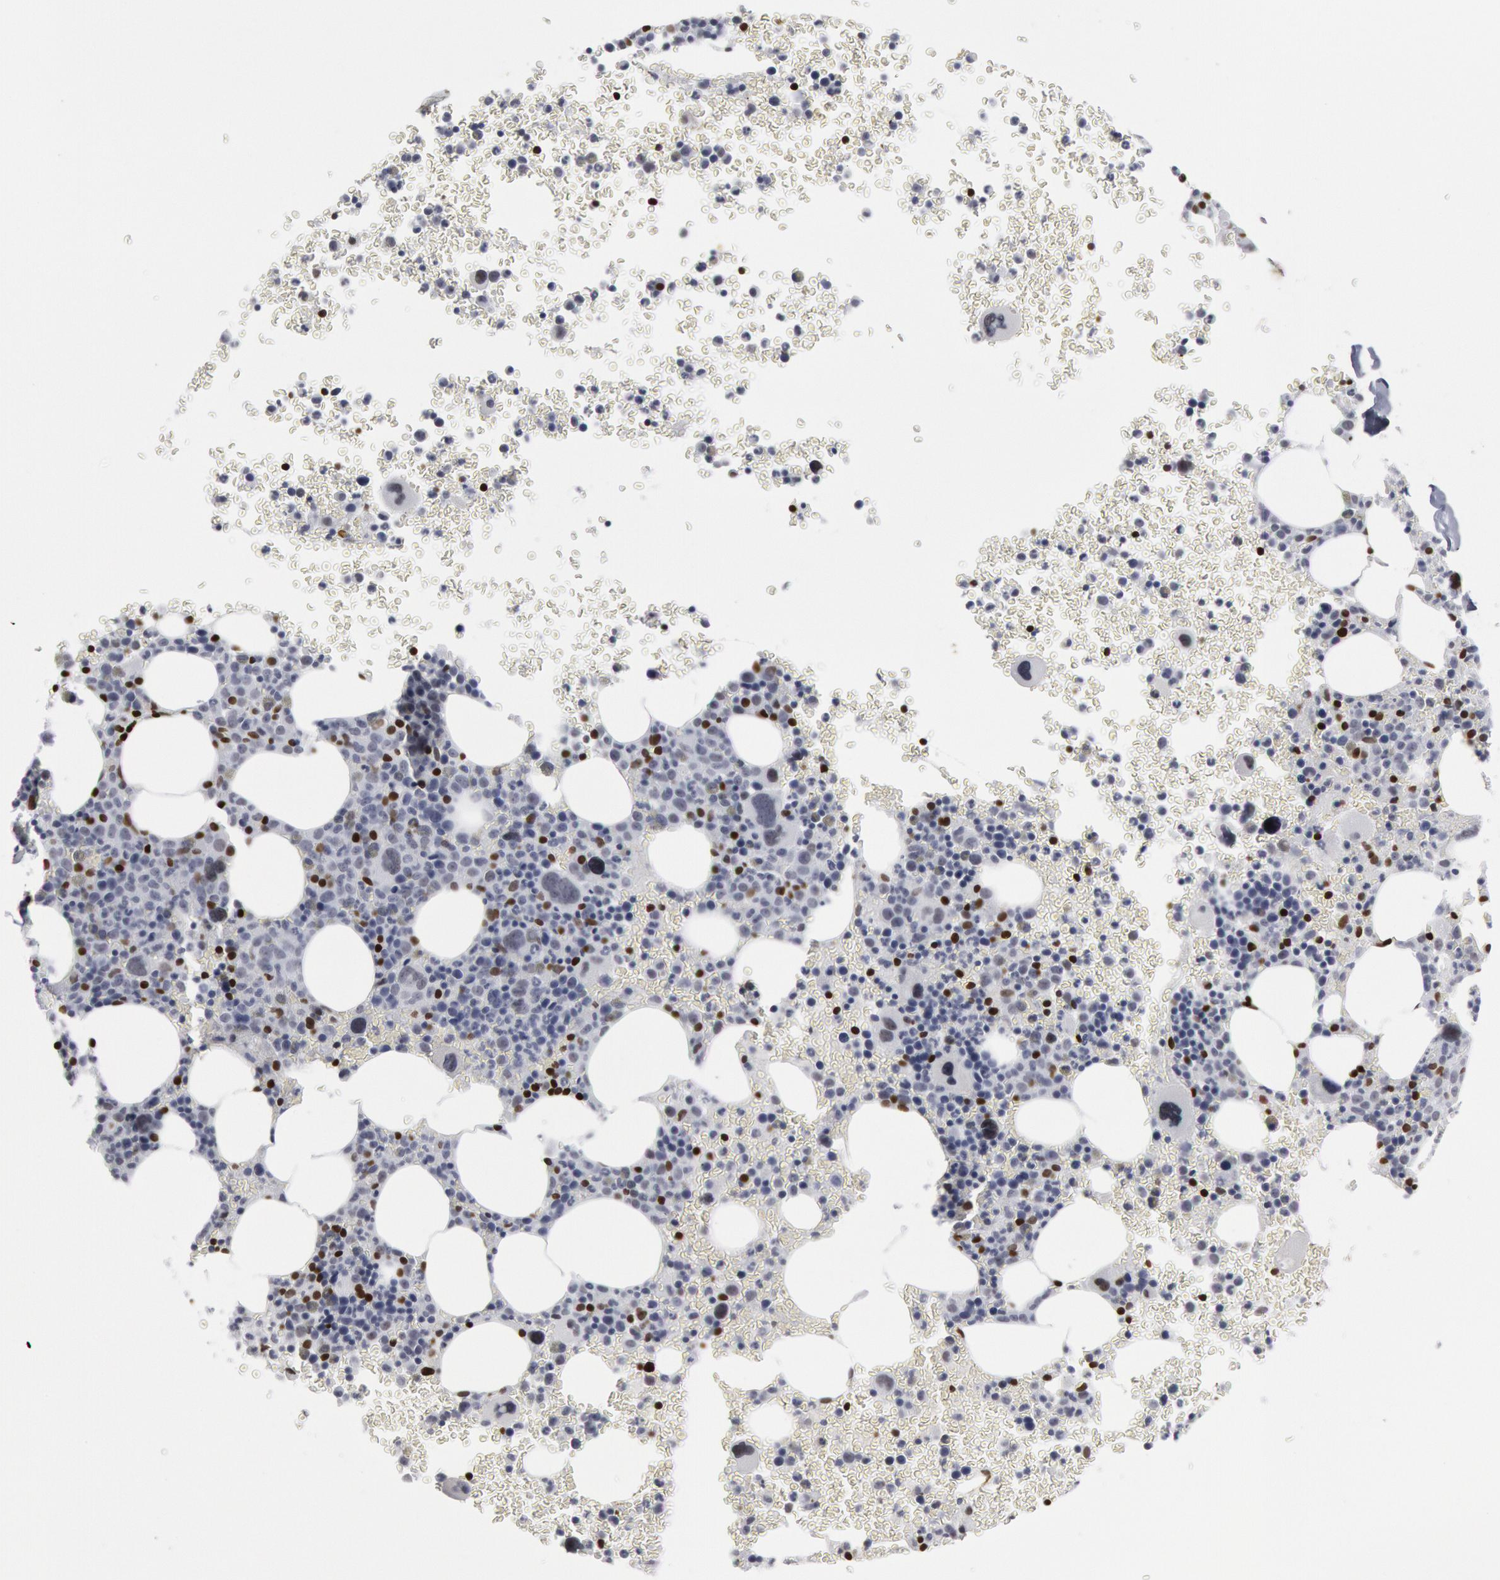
{"staining": {"intensity": "strong", "quantity": "<25%", "location": "nuclear"}, "tissue": "bone marrow", "cell_type": "Hematopoietic cells", "image_type": "normal", "snomed": [{"axis": "morphology", "description": "Normal tissue, NOS"}, {"axis": "topography", "description": "Bone marrow"}], "caption": "The photomicrograph shows immunohistochemical staining of benign bone marrow. There is strong nuclear expression is appreciated in about <25% of hematopoietic cells.", "gene": "MECP2", "patient": {"sex": "male", "age": 69}}